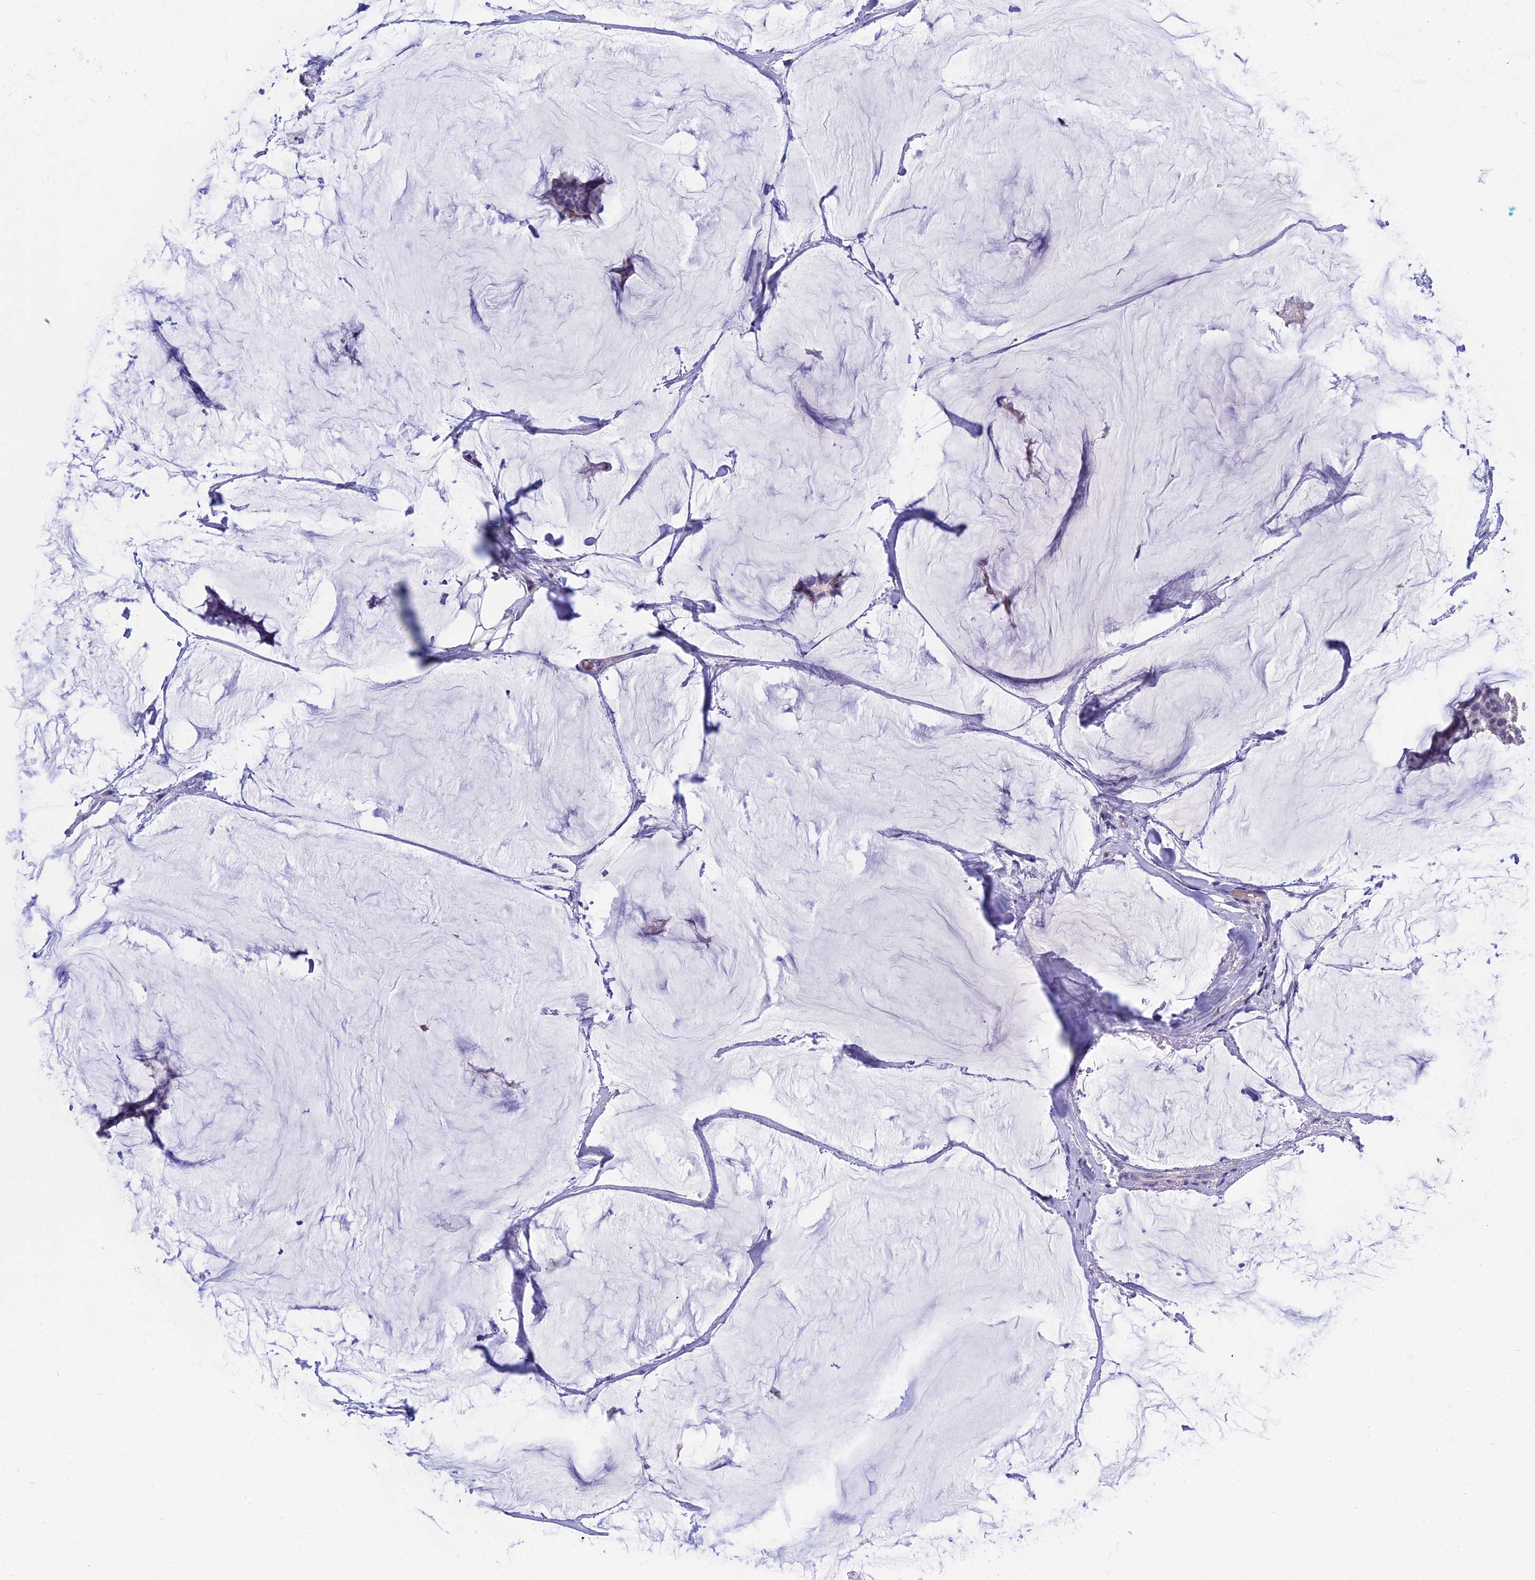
{"staining": {"intensity": "negative", "quantity": "none", "location": "none"}, "tissue": "breast cancer", "cell_type": "Tumor cells", "image_type": "cancer", "snomed": [{"axis": "morphology", "description": "Duct carcinoma"}, {"axis": "topography", "description": "Breast"}], "caption": "Tumor cells show no significant protein staining in invasive ductal carcinoma (breast).", "gene": "KNOP1", "patient": {"sex": "female", "age": 93}}